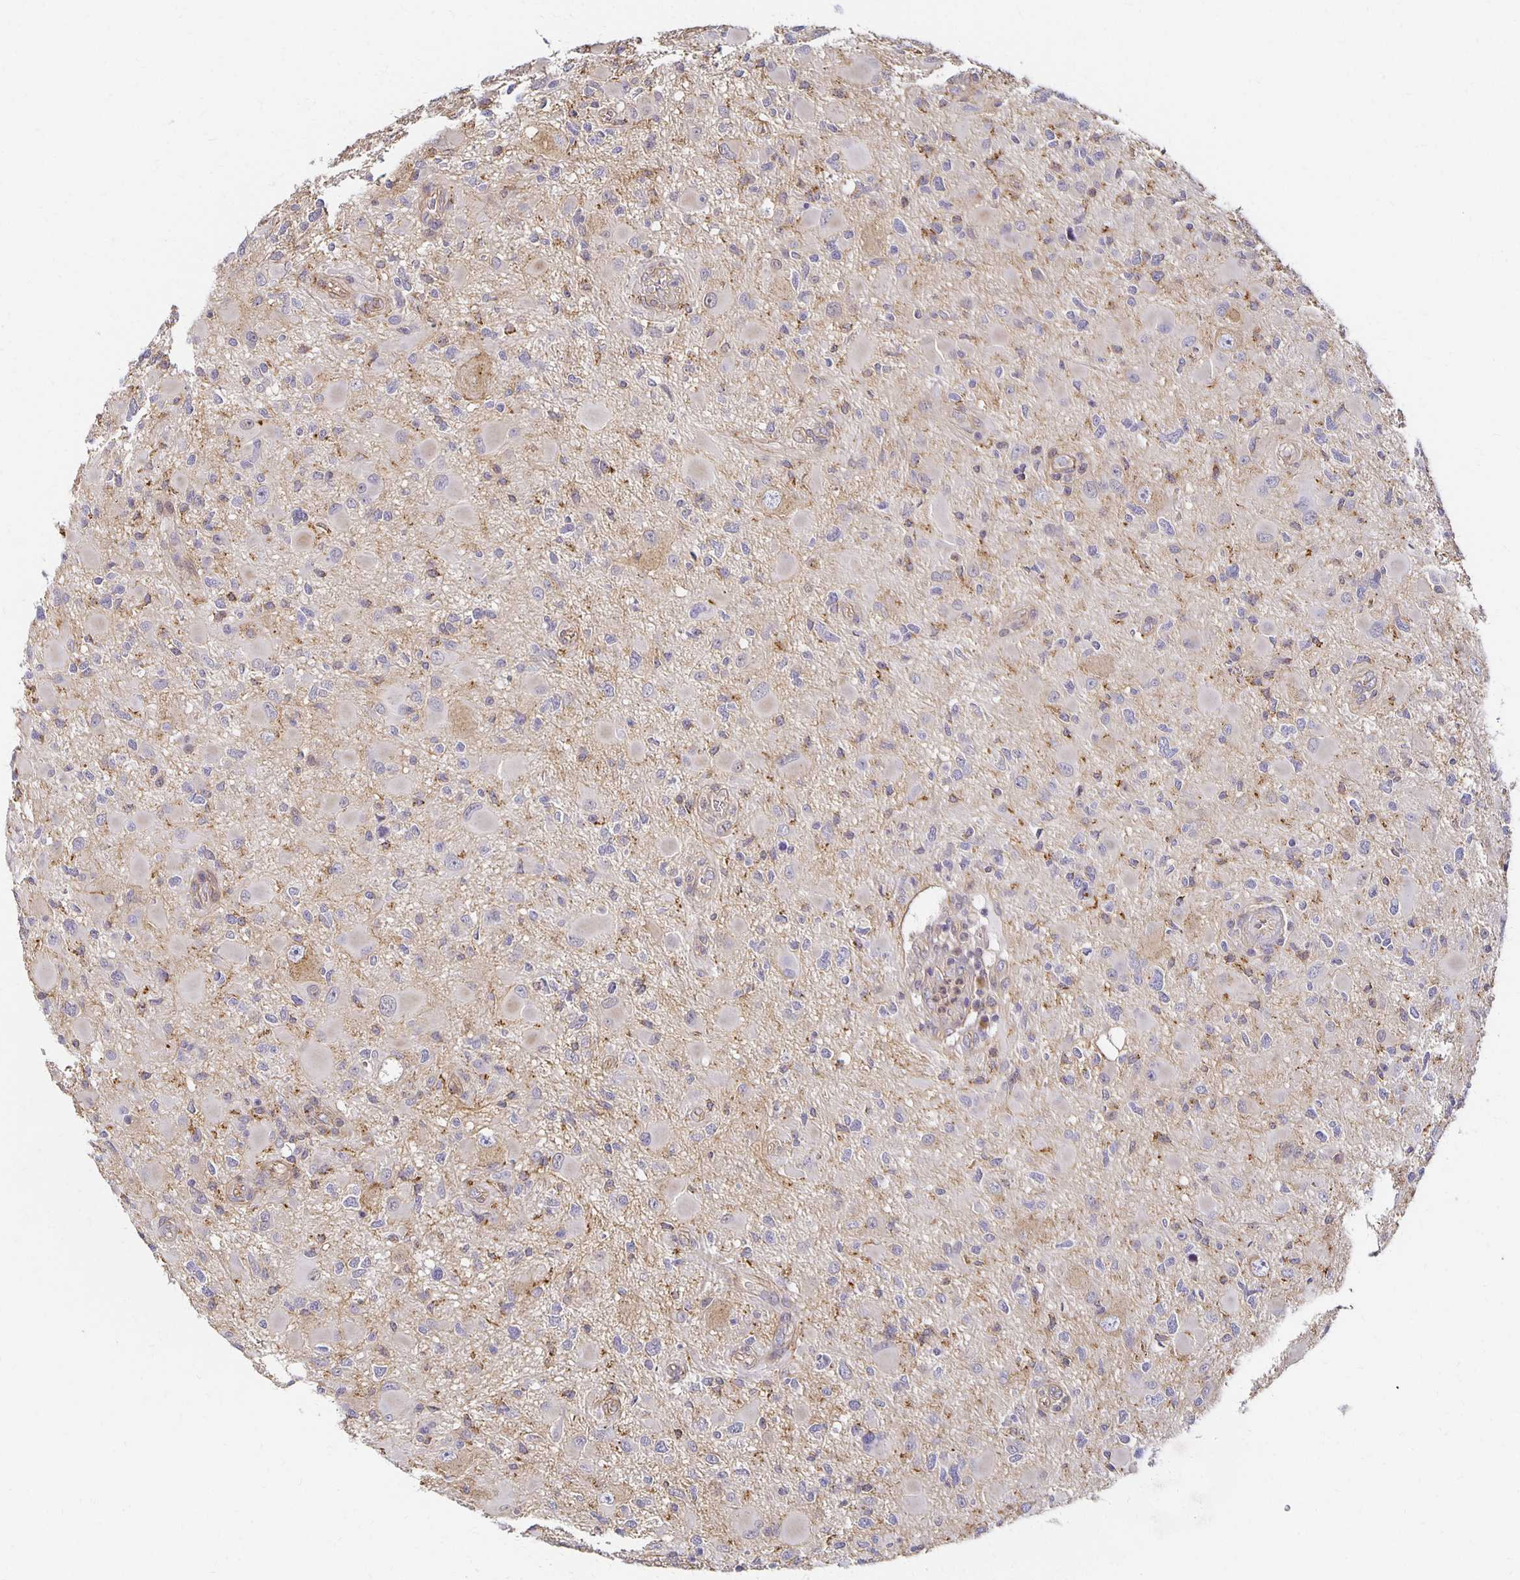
{"staining": {"intensity": "weak", "quantity": "<25%", "location": "cytoplasmic/membranous"}, "tissue": "glioma", "cell_type": "Tumor cells", "image_type": "cancer", "snomed": [{"axis": "morphology", "description": "Glioma, malignant, High grade"}, {"axis": "topography", "description": "Brain"}], "caption": "The image displays no staining of tumor cells in glioma. (Stains: DAB (3,3'-diaminobenzidine) immunohistochemistry with hematoxylin counter stain, Microscopy: brightfield microscopy at high magnification).", "gene": "SORL1", "patient": {"sex": "male", "age": 54}}